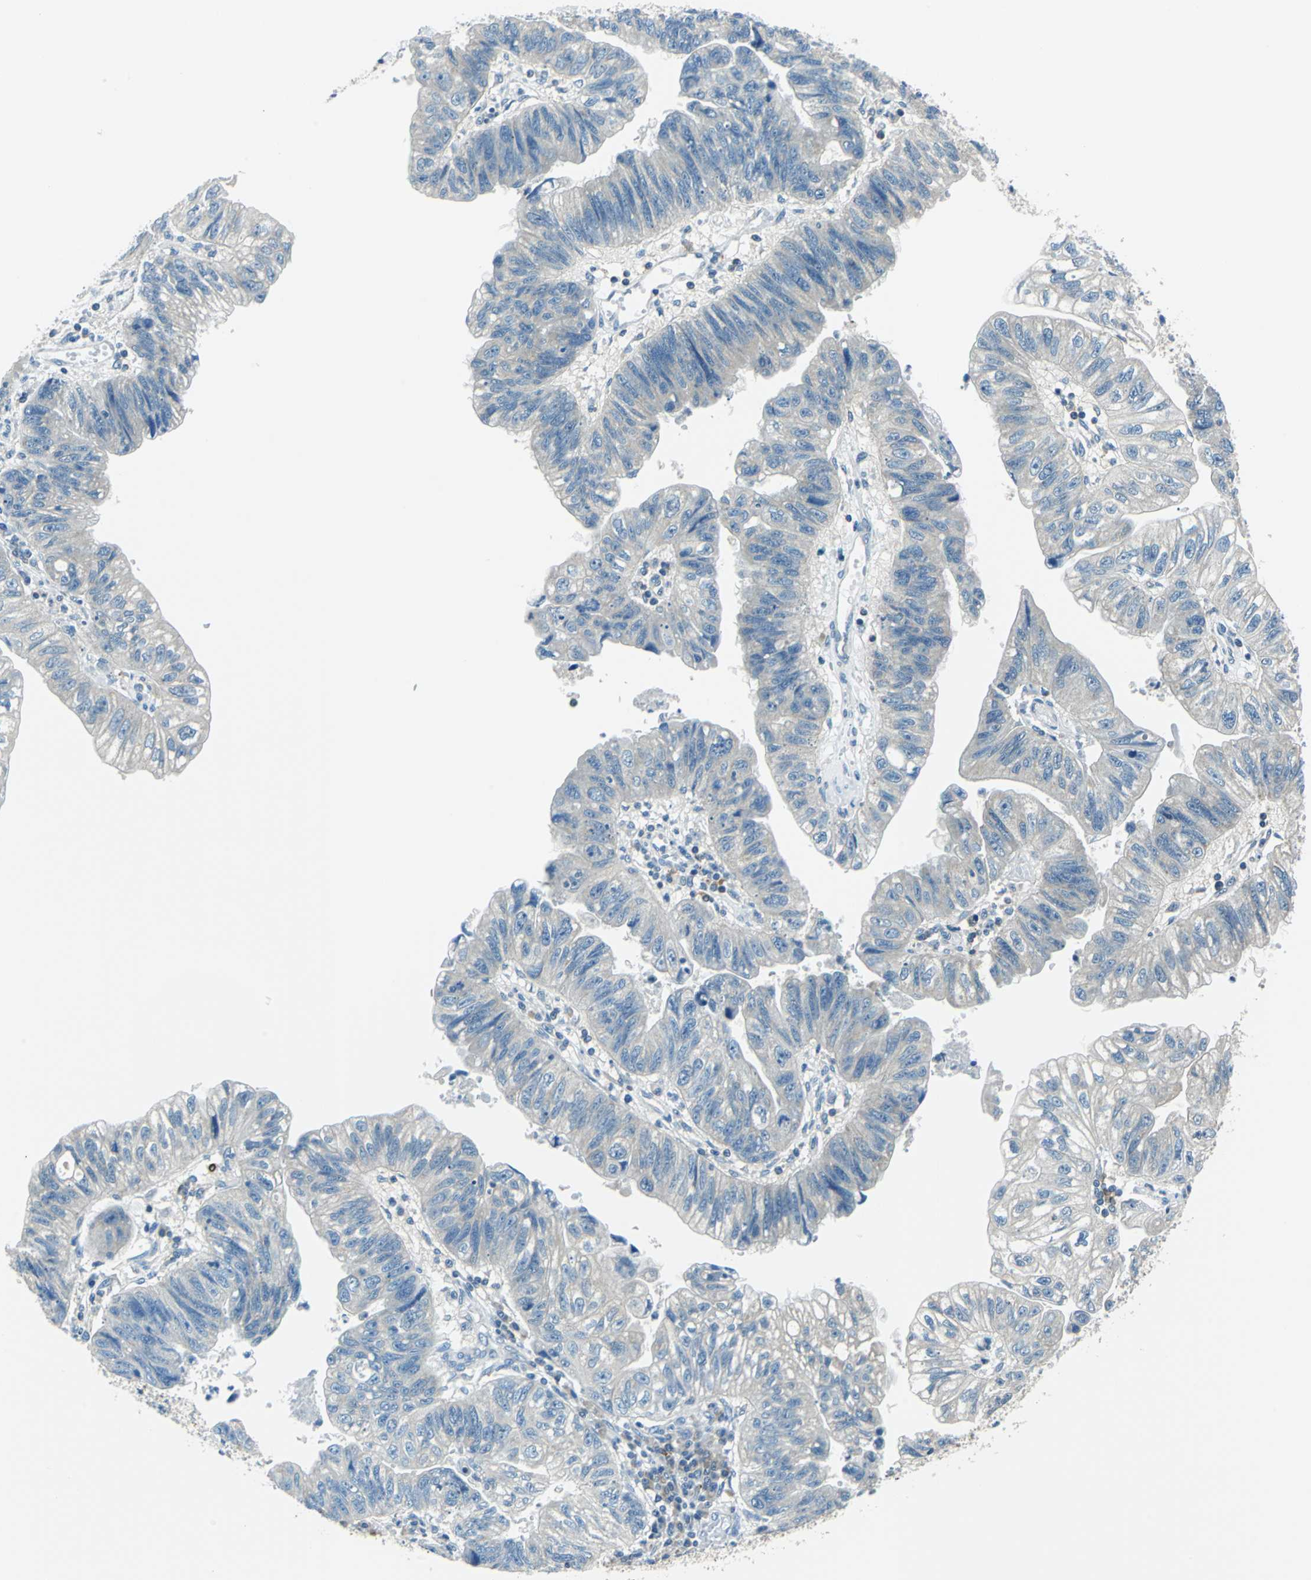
{"staining": {"intensity": "weak", "quantity": "<25%", "location": "cytoplasmic/membranous"}, "tissue": "stomach cancer", "cell_type": "Tumor cells", "image_type": "cancer", "snomed": [{"axis": "morphology", "description": "Adenocarcinoma, NOS"}, {"axis": "topography", "description": "Stomach"}], "caption": "Immunohistochemistry (IHC) image of neoplastic tissue: human stomach cancer stained with DAB reveals no significant protein expression in tumor cells.", "gene": "CPA3", "patient": {"sex": "male", "age": 59}}